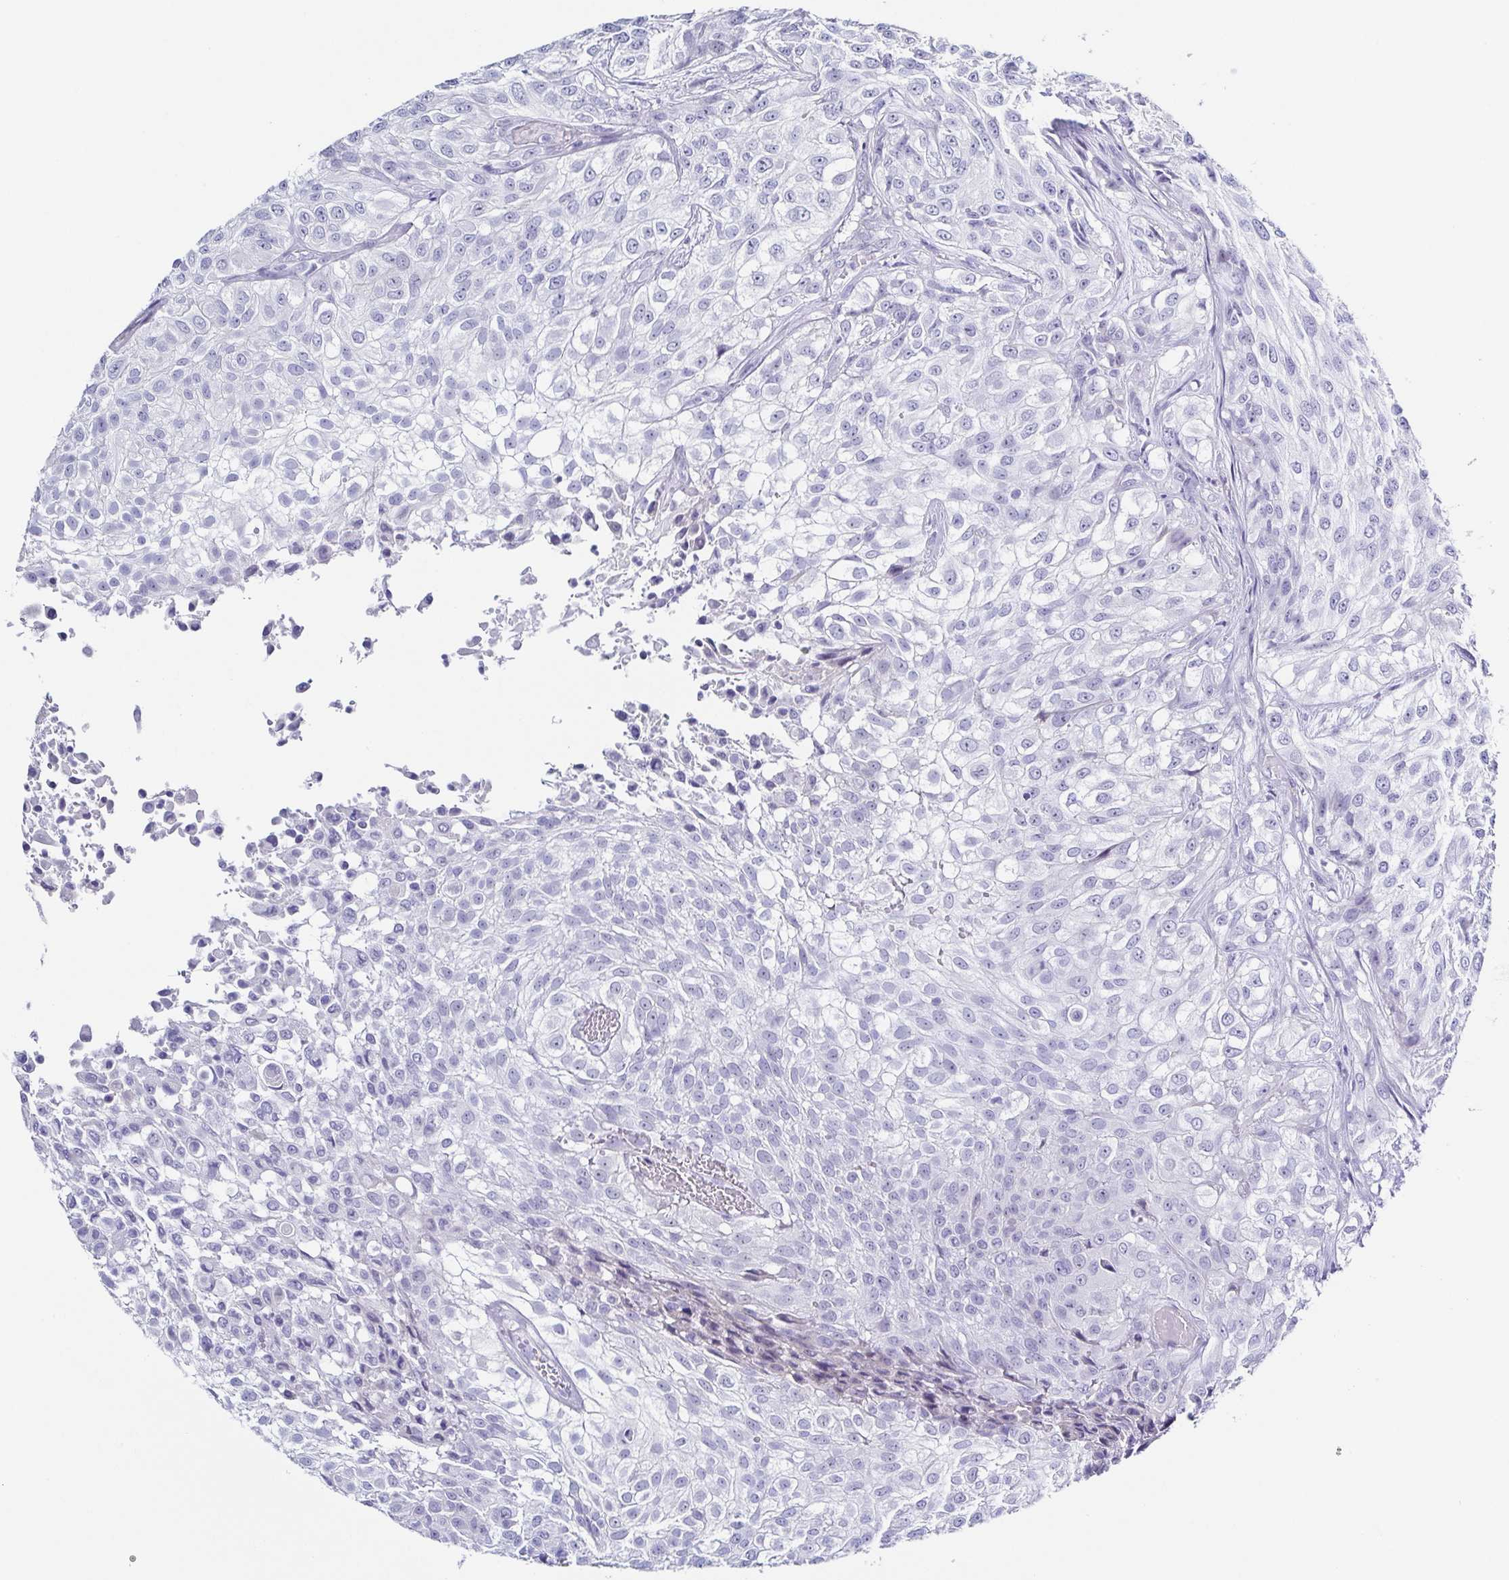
{"staining": {"intensity": "negative", "quantity": "none", "location": "none"}, "tissue": "urothelial cancer", "cell_type": "Tumor cells", "image_type": "cancer", "snomed": [{"axis": "morphology", "description": "Urothelial carcinoma, High grade"}, {"axis": "topography", "description": "Urinary bladder"}], "caption": "DAB (3,3'-diaminobenzidine) immunohistochemical staining of human urothelial carcinoma (high-grade) displays no significant expression in tumor cells. (DAB (3,3'-diaminobenzidine) immunohistochemistry (IHC) visualized using brightfield microscopy, high magnification).", "gene": "TNNT2", "patient": {"sex": "male", "age": 56}}